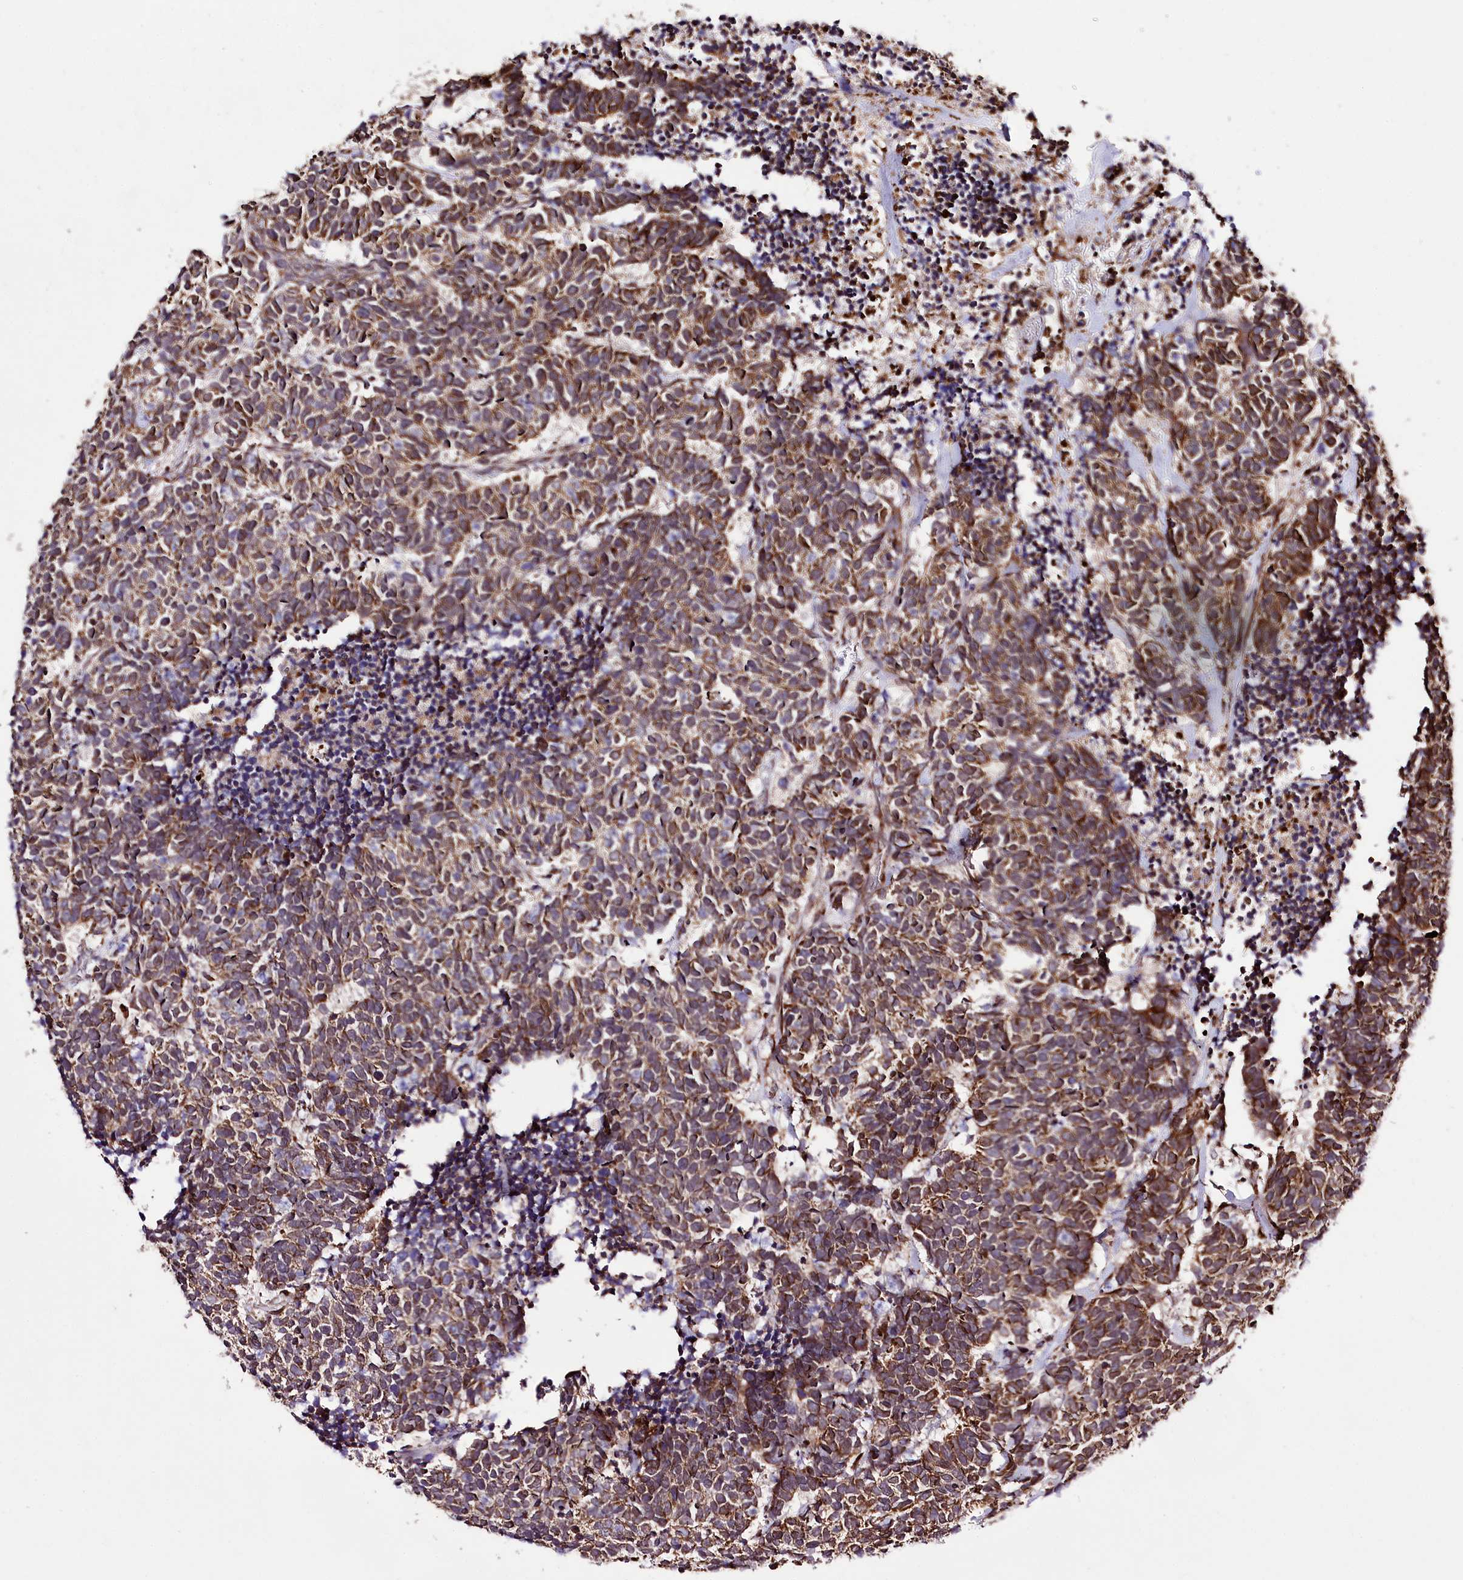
{"staining": {"intensity": "moderate", "quantity": ">75%", "location": "cytoplasmic/membranous"}, "tissue": "carcinoid", "cell_type": "Tumor cells", "image_type": "cancer", "snomed": [{"axis": "morphology", "description": "Carcinoma, NOS"}, {"axis": "morphology", "description": "Carcinoid, malignant, NOS"}, {"axis": "topography", "description": "Urinary bladder"}], "caption": "Protein staining of carcinoid tissue displays moderate cytoplasmic/membranous staining in about >75% of tumor cells.", "gene": "WWC1", "patient": {"sex": "male", "age": 57}}